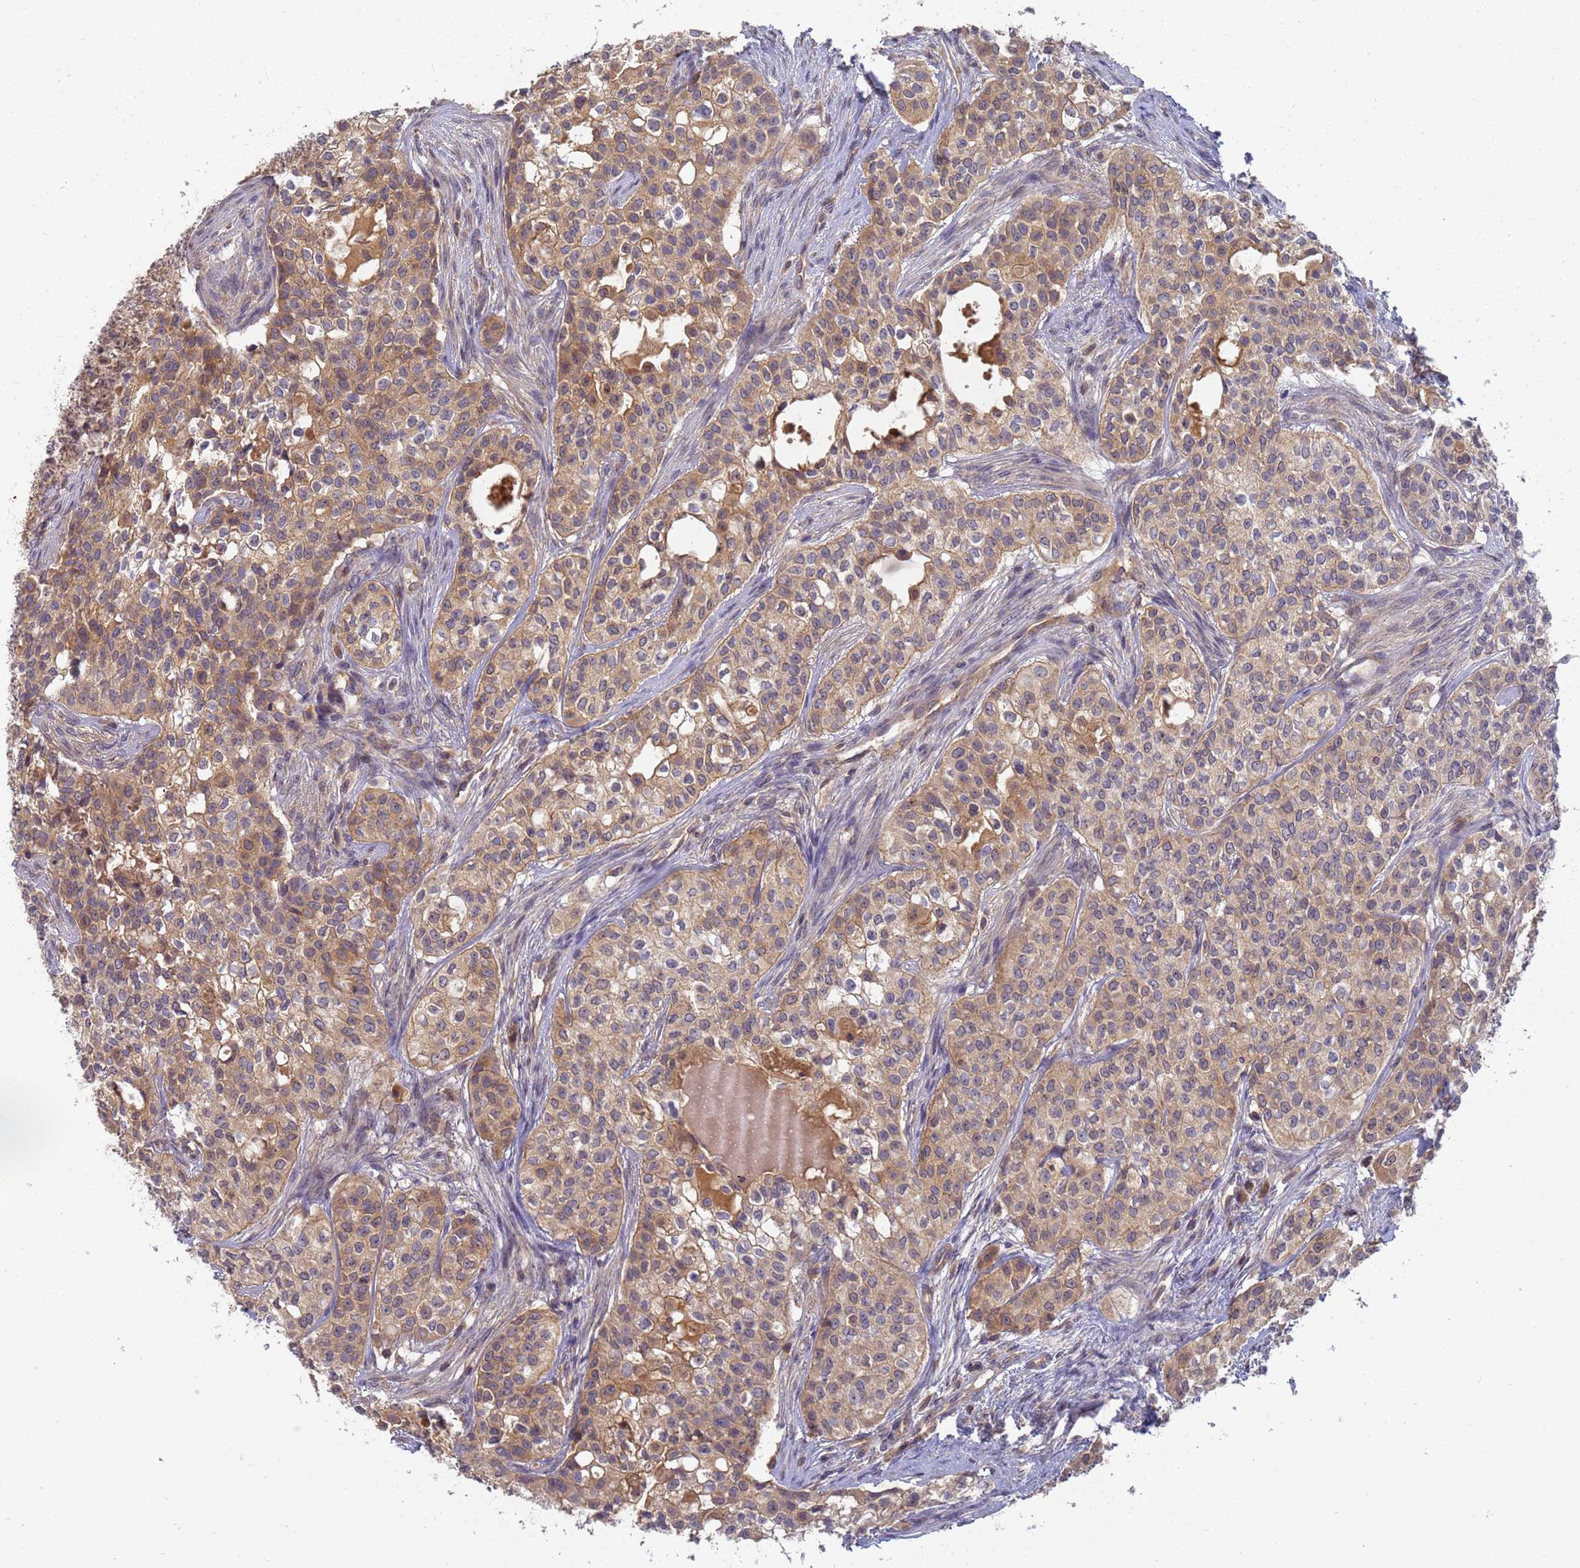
{"staining": {"intensity": "moderate", "quantity": ">75%", "location": "cytoplasmic/membranous"}, "tissue": "head and neck cancer", "cell_type": "Tumor cells", "image_type": "cancer", "snomed": [{"axis": "morphology", "description": "Adenocarcinoma, NOS"}, {"axis": "topography", "description": "Head-Neck"}], "caption": "Tumor cells reveal medium levels of moderate cytoplasmic/membranous expression in approximately >75% of cells in human head and neck cancer.", "gene": "SHARPIN", "patient": {"sex": "male", "age": 81}}